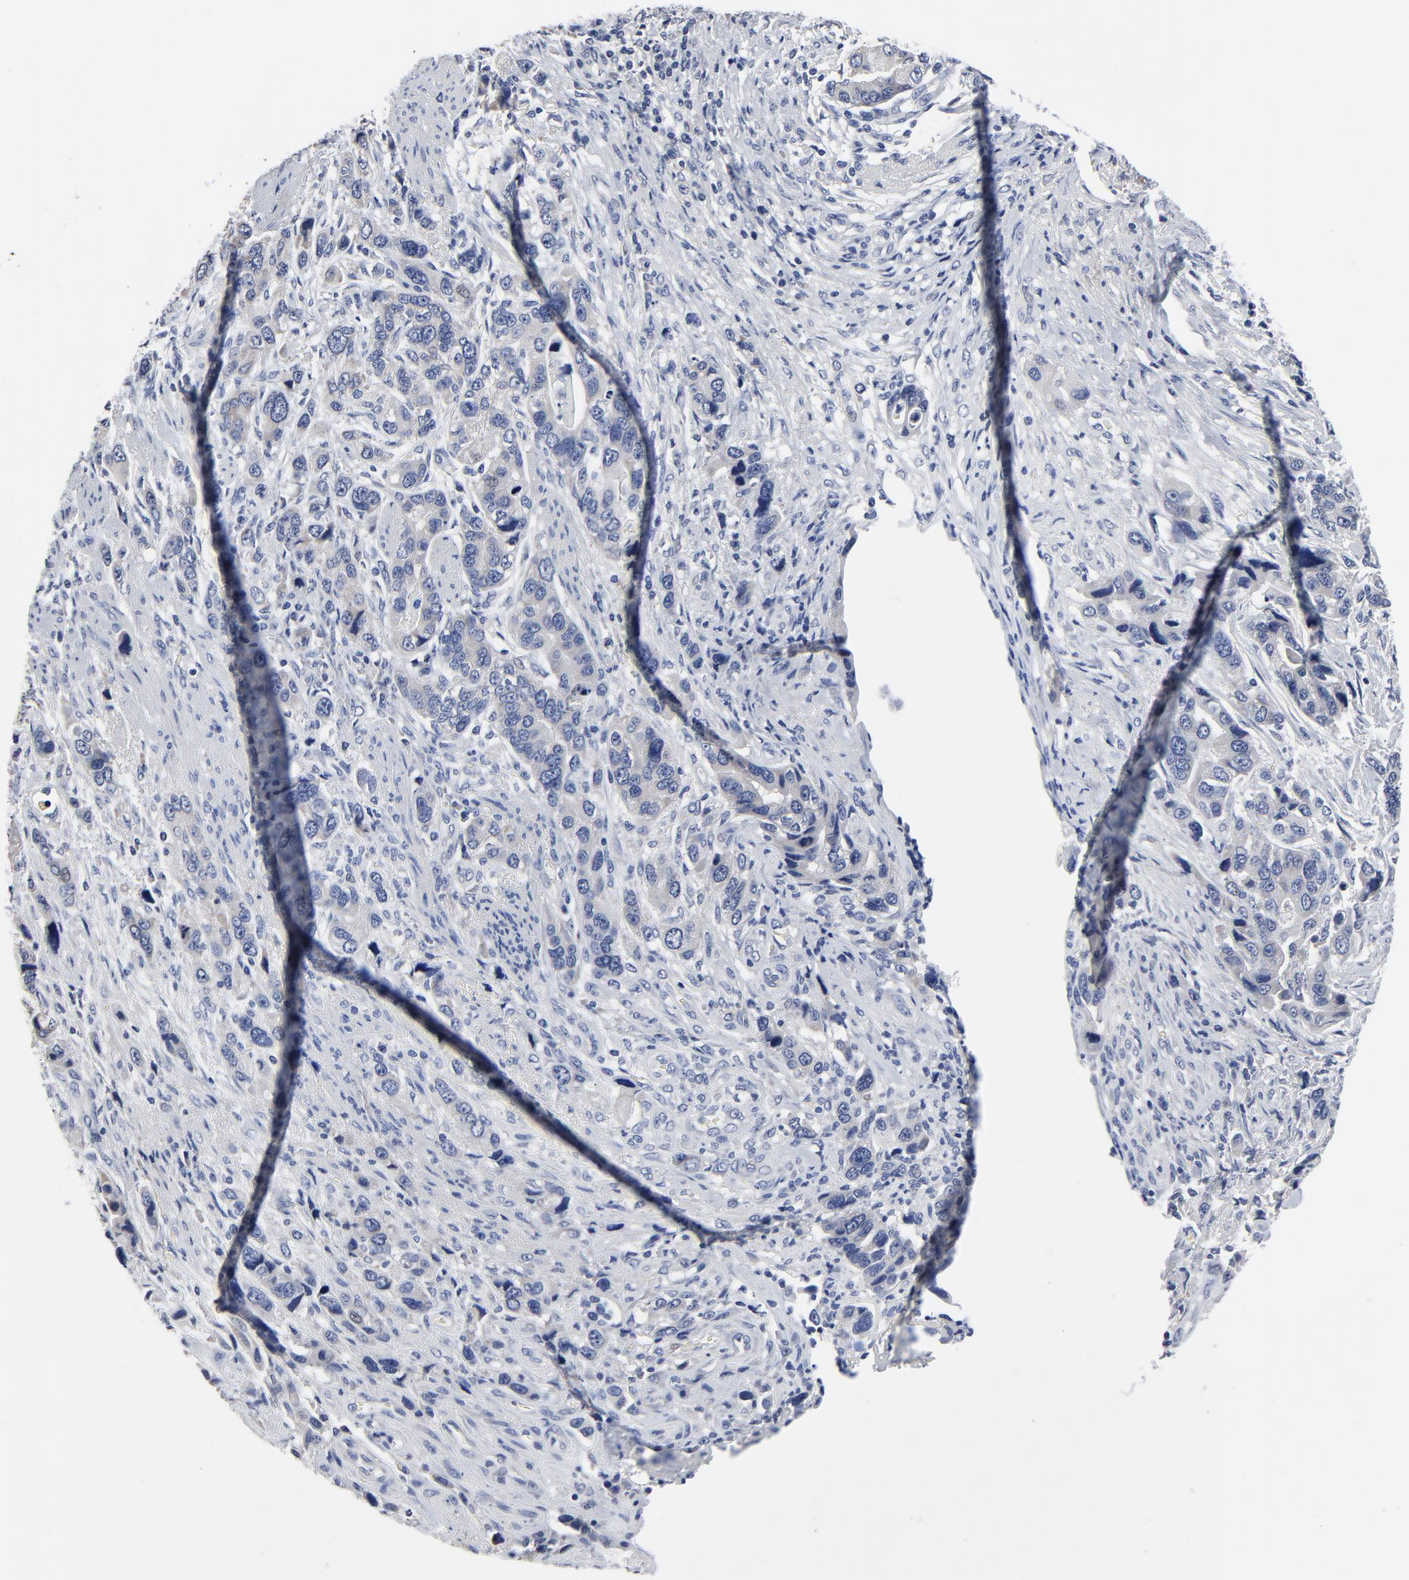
{"staining": {"intensity": "negative", "quantity": "none", "location": "none"}, "tissue": "stomach cancer", "cell_type": "Tumor cells", "image_type": "cancer", "snomed": [{"axis": "morphology", "description": "Adenocarcinoma, NOS"}, {"axis": "topography", "description": "Stomach, lower"}], "caption": "There is no significant positivity in tumor cells of stomach cancer. Brightfield microscopy of immunohistochemistry stained with DAB (brown) and hematoxylin (blue), captured at high magnification.", "gene": "FBXL5", "patient": {"sex": "female", "age": 93}}